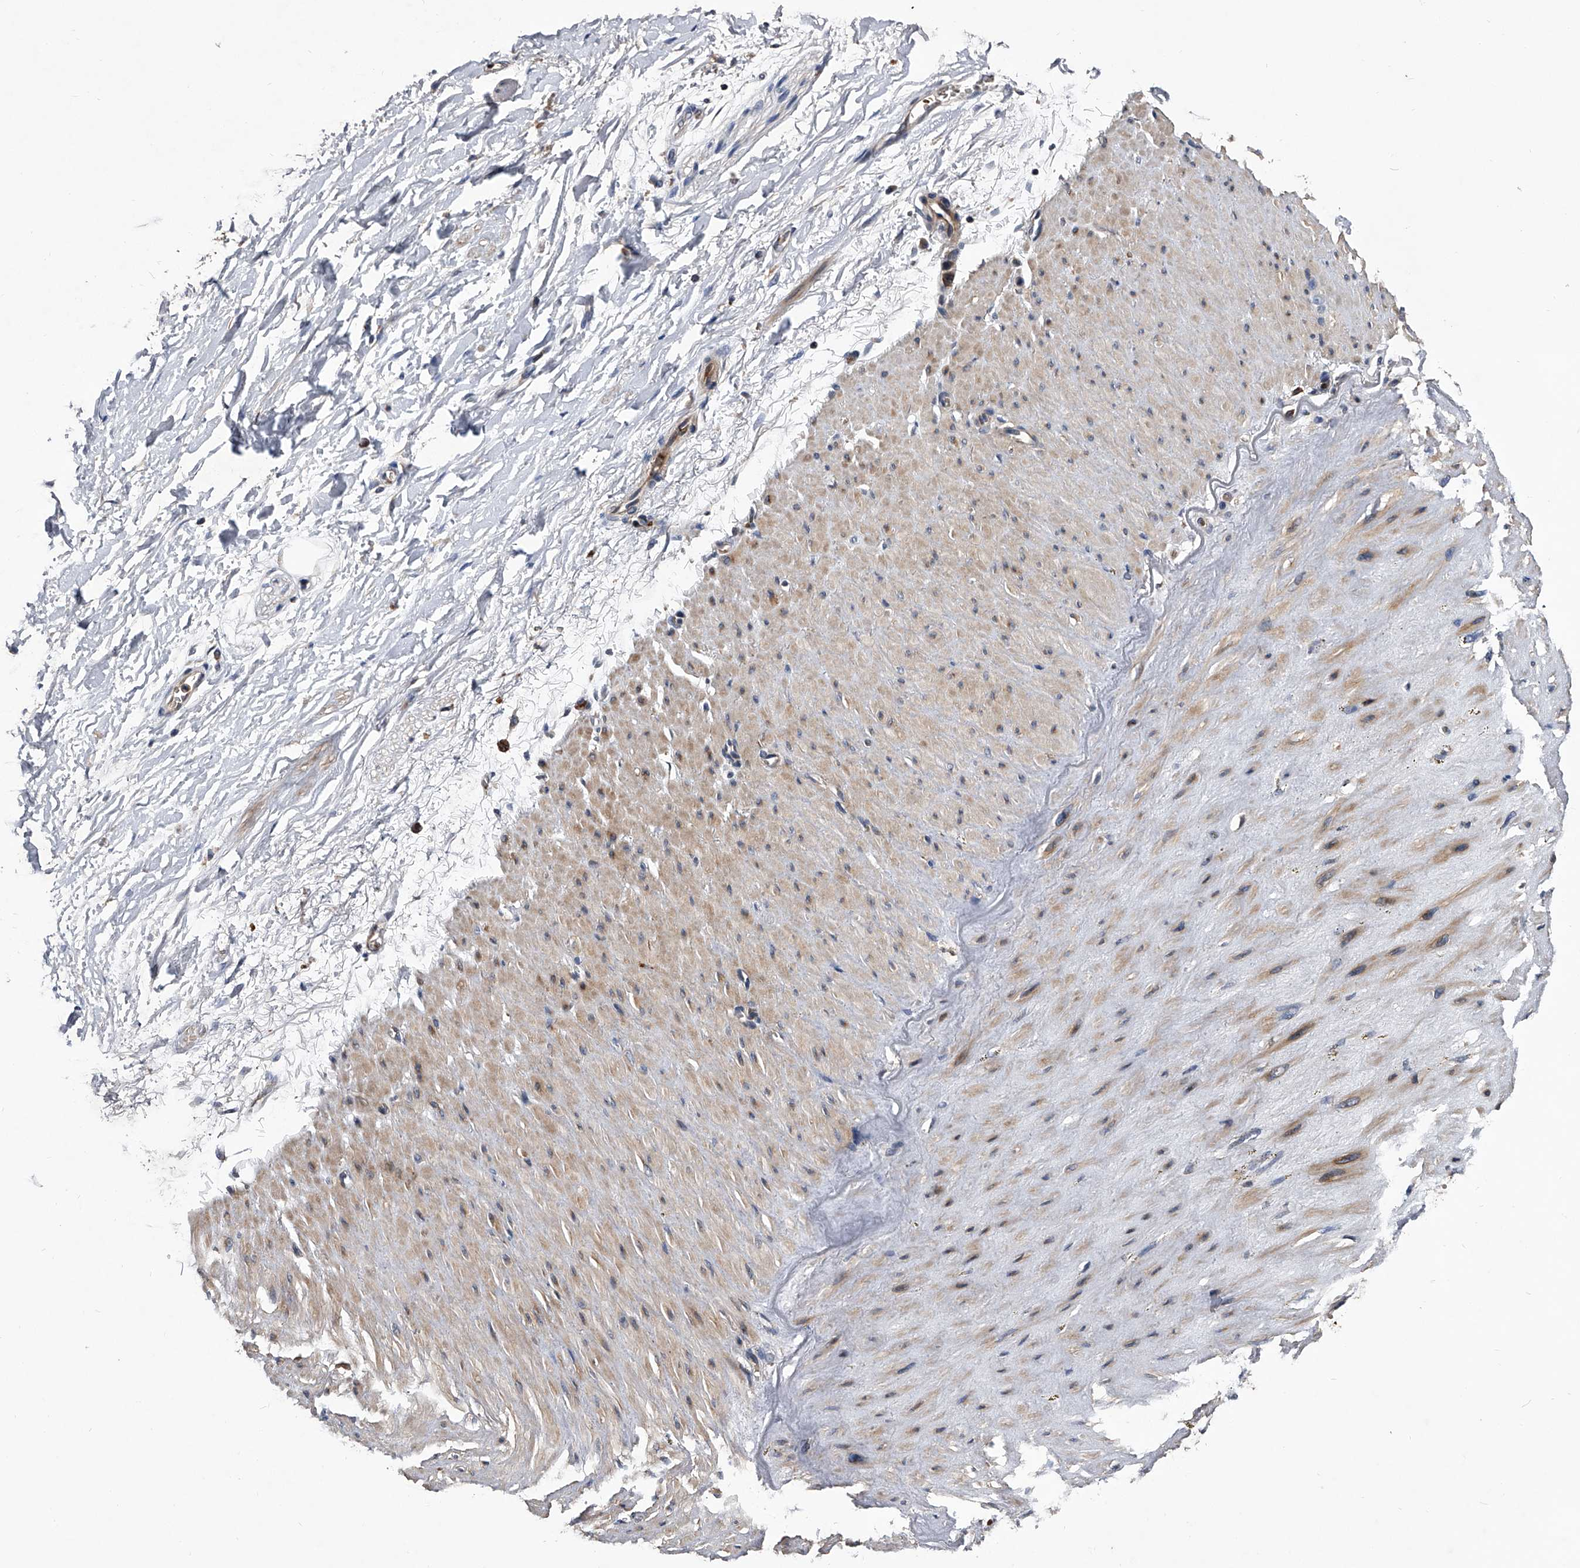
{"staining": {"intensity": "negative", "quantity": "none", "location": "none"}, "tissue": "adipose tissue", "cell_type": "Adipocytes", "image_type": "normal", "snomed": [{"axis": "morphology", "description": "Normal tissue, NOS"}, {"axis": "topography", "description": "Soft tissue"}], "caption": "High magnification brightfield microscopy of normal adipose tissue stained with DAB (brown) and counterstained with hematoxylin (blue): adipocytes show no significant staining.", "gene": "ZNF30", "patient": {"sex": "male", "age": 72}}